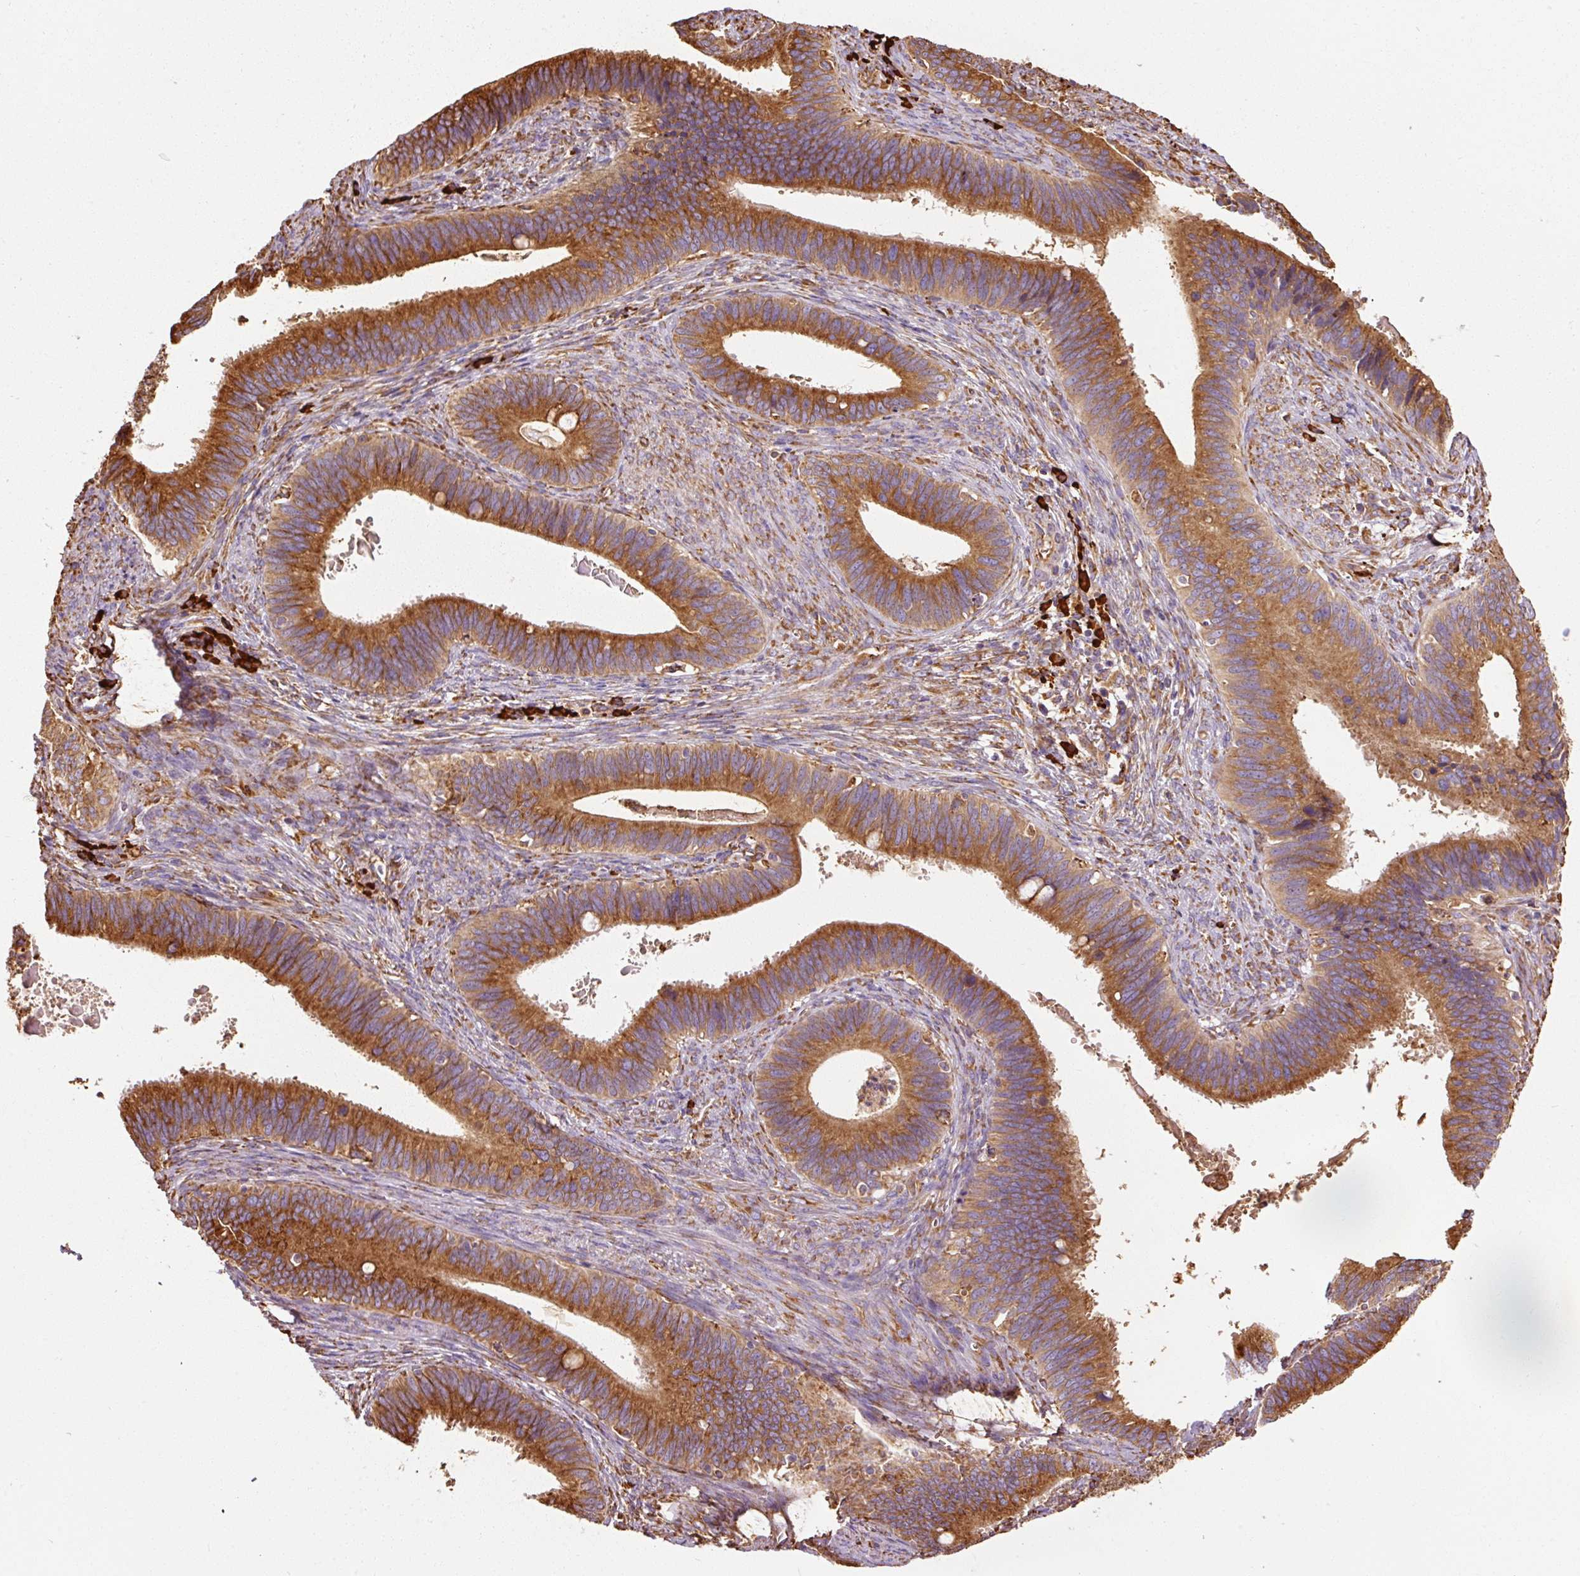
{"staining": {"intensity": "strong", "quantity": ">75%", "location": "cytoplasmic/membranous"}, "tissue": "cervical cancer", "cell_type": "Tumor cells", "image_type": "cancer", "snomed": [{"axis": "morphology", "description": "Adenocarcinoma, NOS"}, {"axis": "topography", "description": "Cervix"}], "caption": "Tumor cells reveal strong cytoplasmic/membranous staining in about >75% of cells in cervical cancer. (DAB IHC with brightfield microscopy, high magnification).", "gene": "KLC1", "patient": {"sex": "female", "age": 42}}